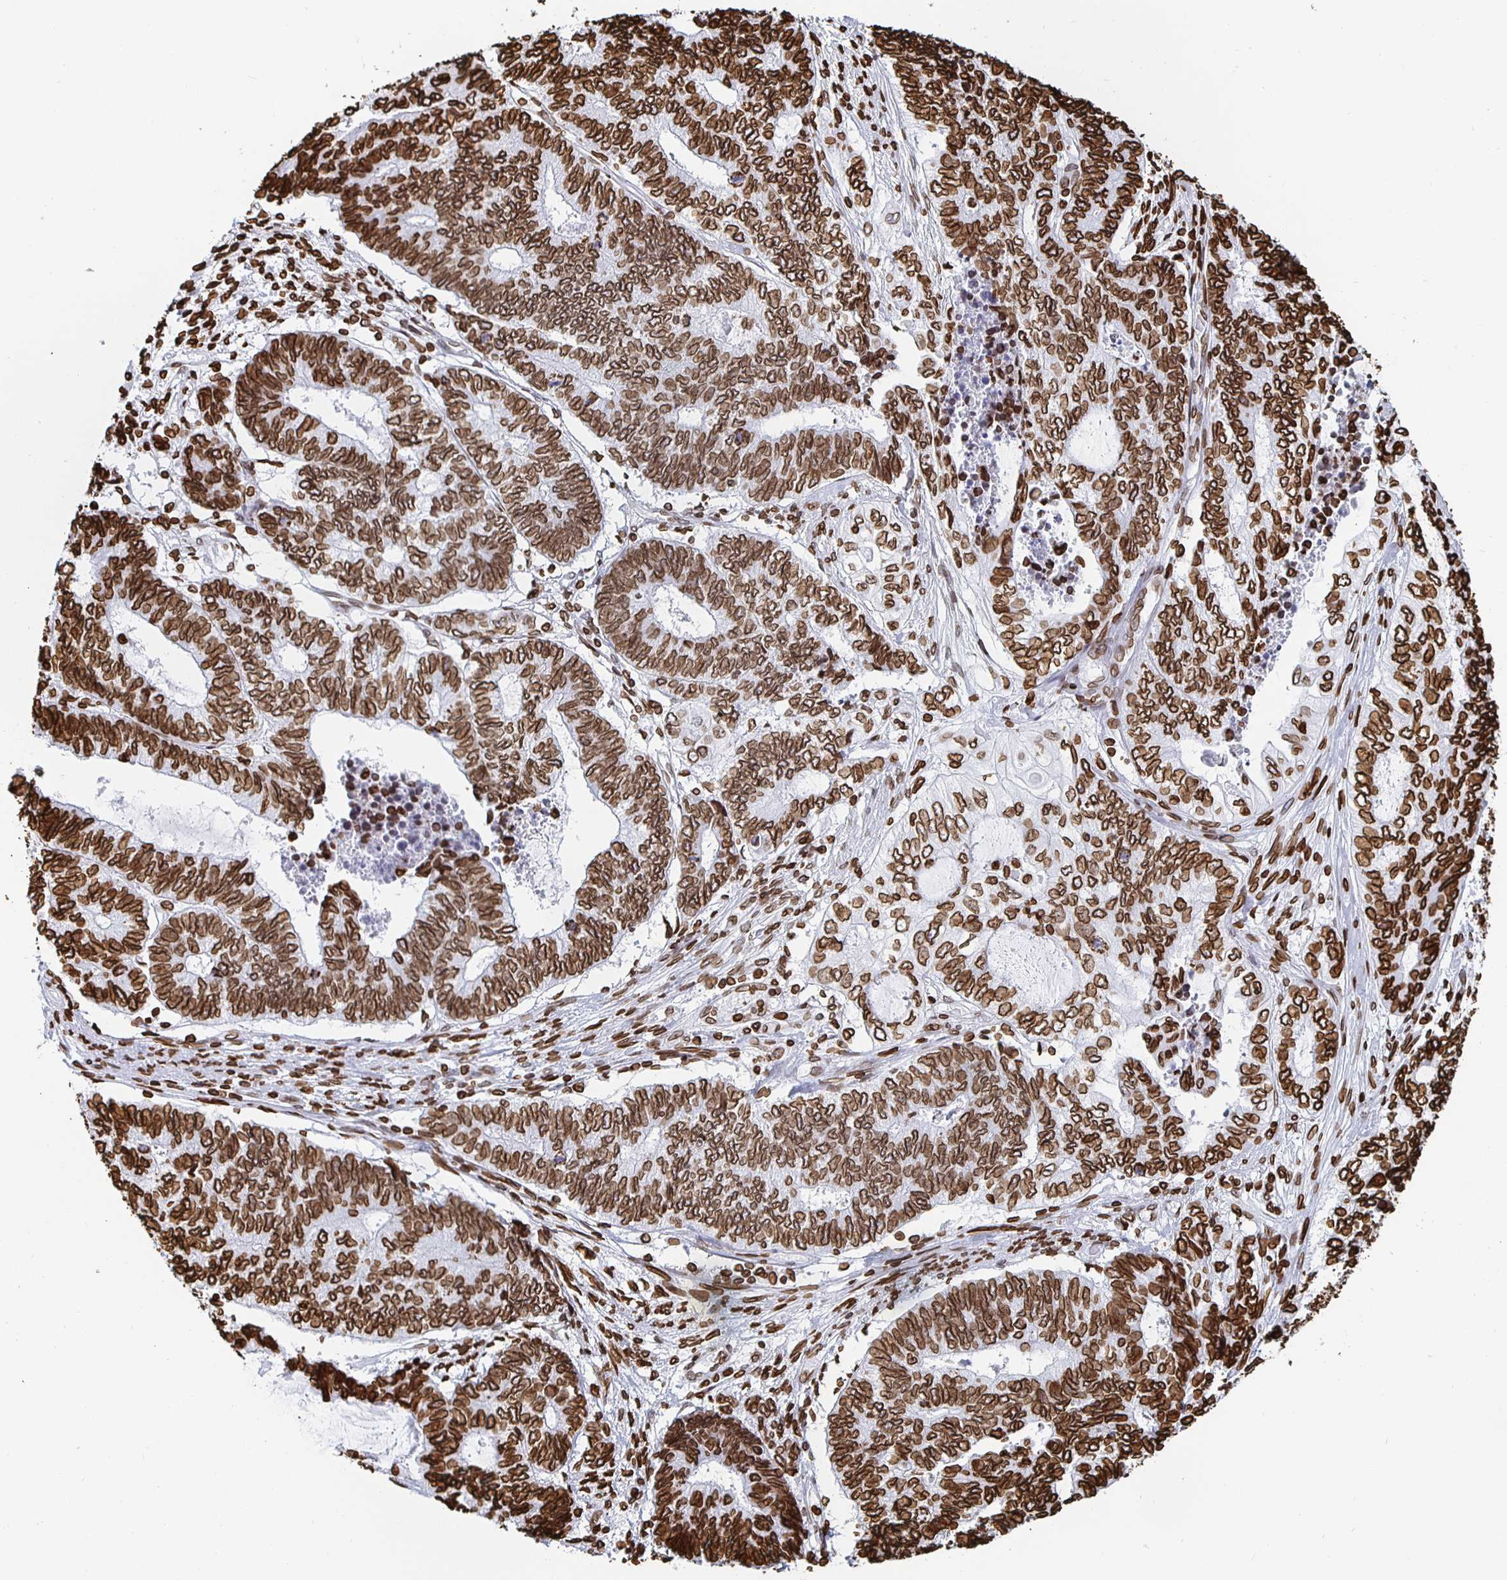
{"staining": {"intensity": "strong", "quantity": ">75%", "location": "cytoplasmic/membranous,nuclear"}, "tissue": "endometrial cancer", "cell_type": "Tumor cells", "image_type": "cancer", "snomed": [{"axis": "morphology", "description": "Adenocarcinoma, NOS"}, {"axis": "topography", "description": "Uterus"}, {"axis": "topography", "description": "Endometrium"}], "caption": "A high amount of strong cytoplasmic/membranous and nuclear staining is present in about >75% of tumor cells in endometrial adenocarcinoma tissue. The protein is shown in brown color, while the nuclei are stained blue.", "gene": "LMNB1", "patient": {"sex": "female", "age": 70}}